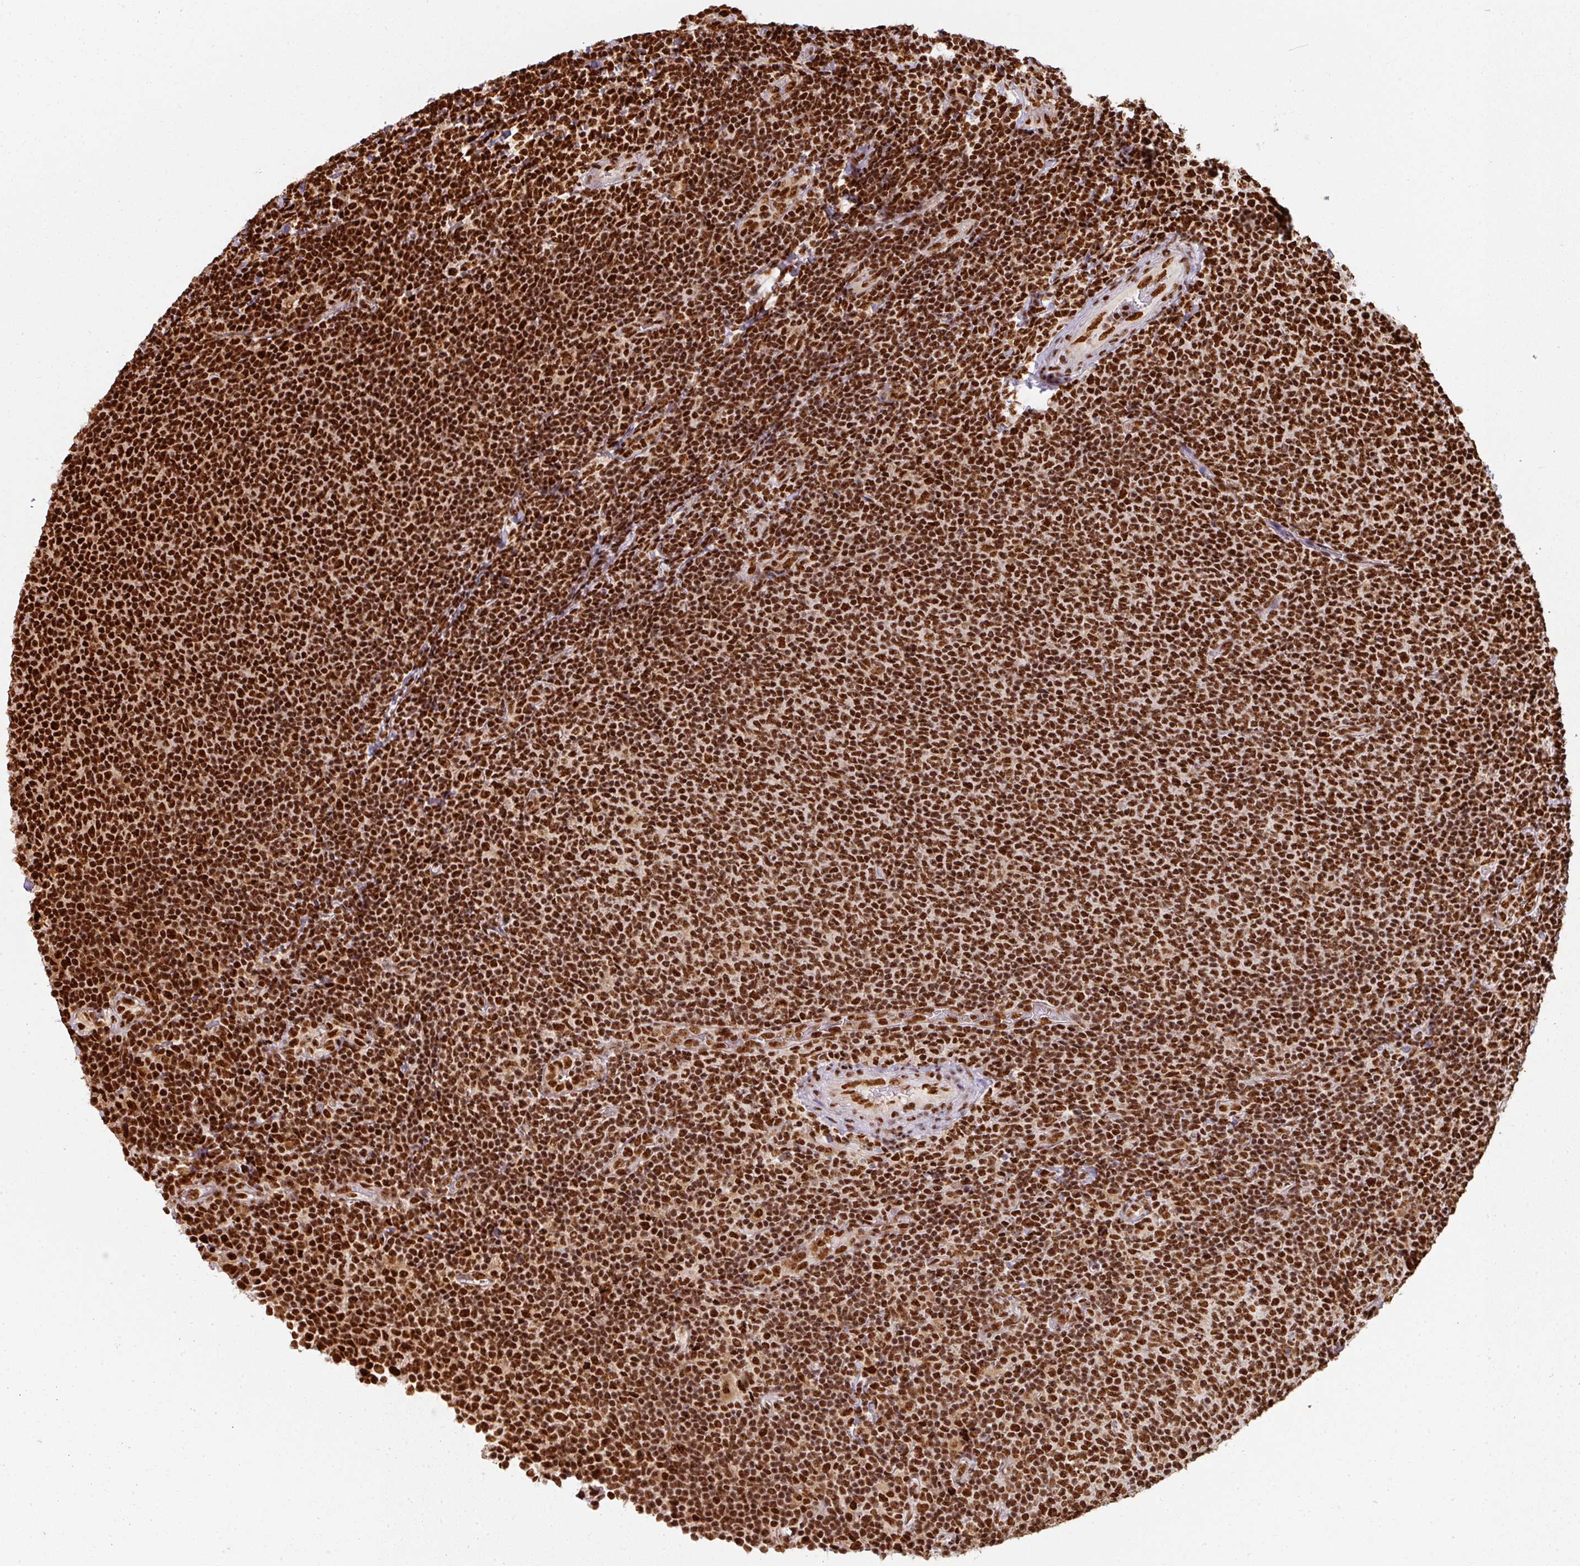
{"staining": {"intensity": "strong", "quantity": ">75%", "location": "nuclear"}, "tissue": "lymphoma", "cell_type": "Tumor cells", "image_type": "cancer", "snomed": [{"axis": "morphology", "description": "Malignant lymphoma, non-Hodgkin's type, Low grade"}, {"axis": "topography", "description": "Lymph node"}], "caption": "Immunohistochemistry image of human lymphoma stained for a protein (brown), which reveals high levels of strong nuclear expression in approximately >75% of tumor cells.", "gene": "SIK3", "patient": {"sex": "male", "age": 52}}